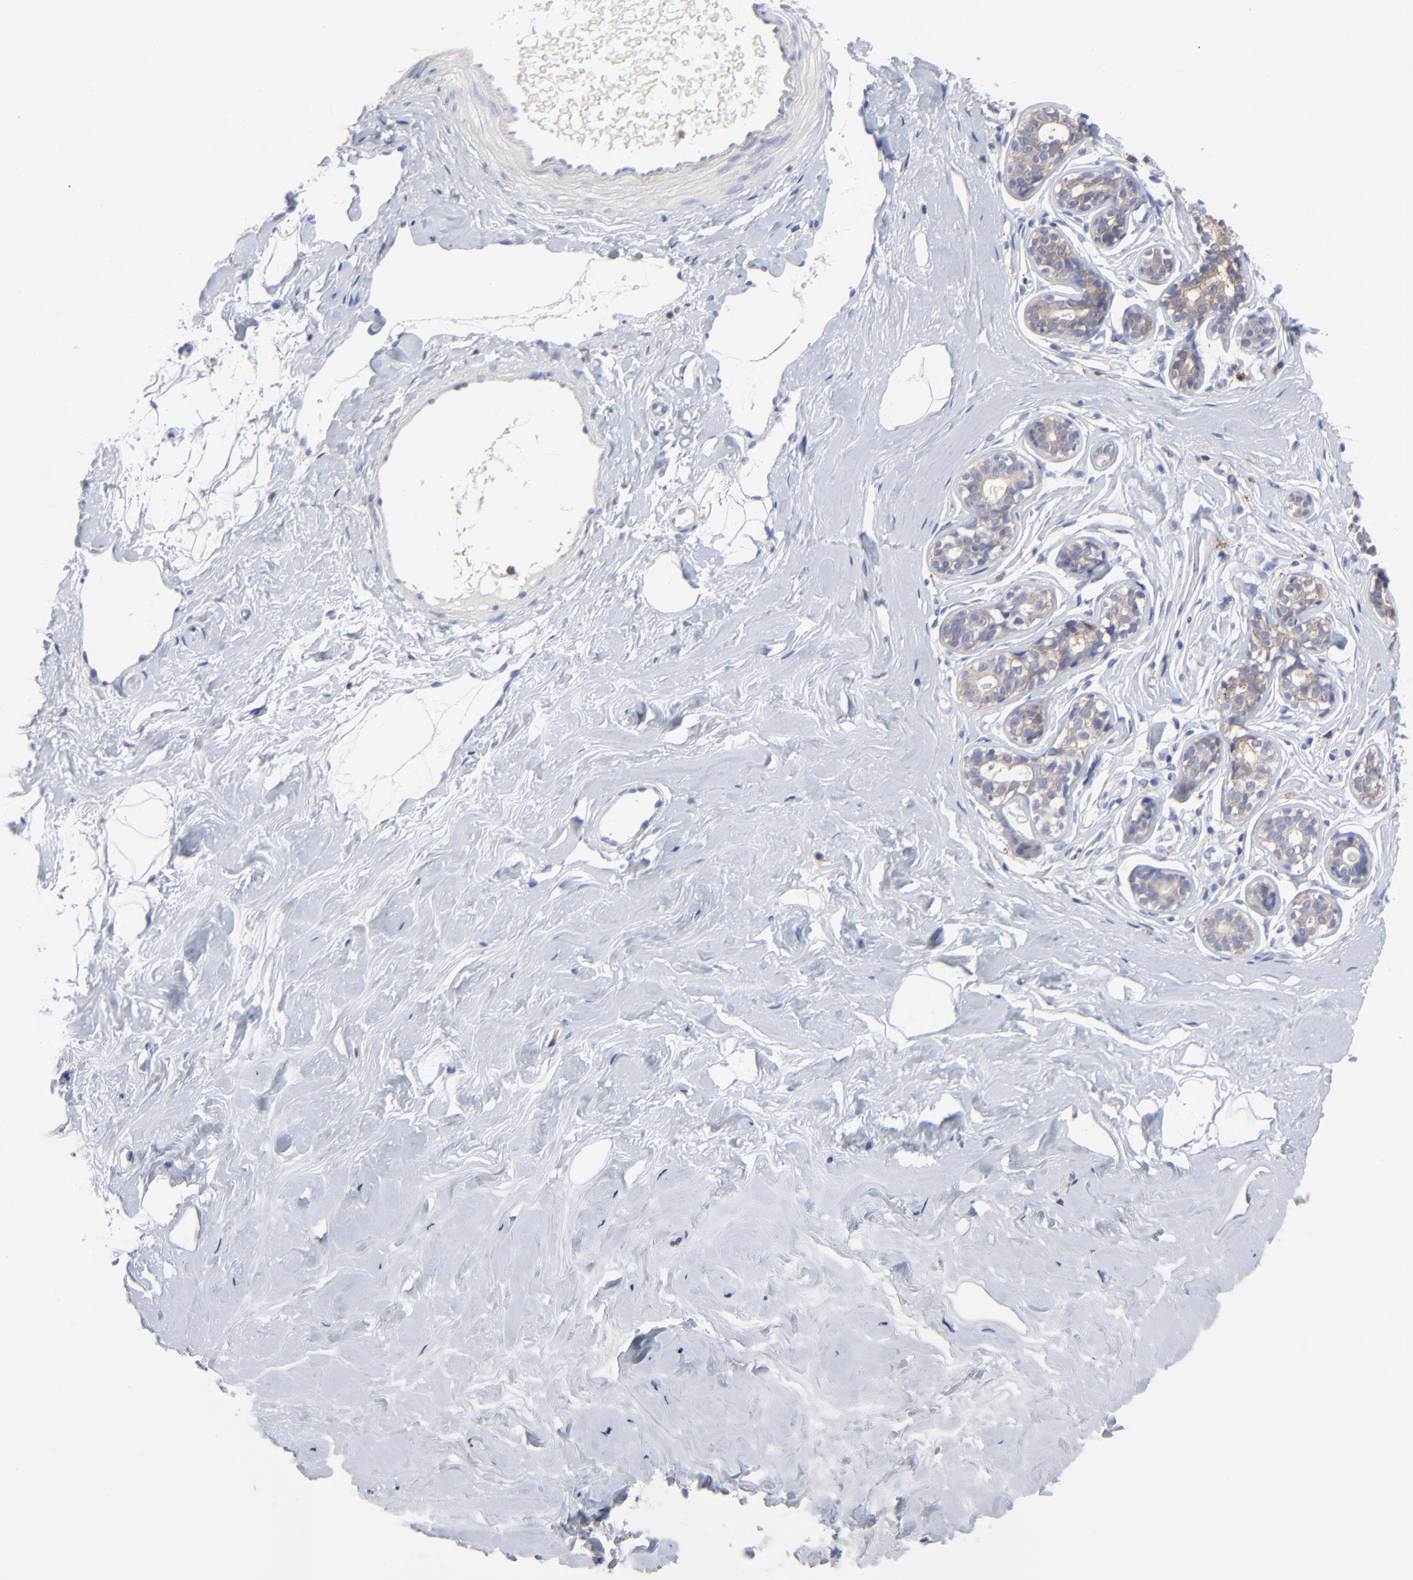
{"staining": {"intensity": "negative", "quantity": "none", "location": "none"}, "tissue": "breast", "cell_type": "Adipocytes", "image_type": "normal", "snomed": [{"axis": "morphology", "description": "Normal tissue, NOS"}, {"axis": "topography", "description": "Breast"}], "caption": "An immunohistochemistry (IHC) photomicrograph of unremarkable breast is shown. There is no staining in adipocytes of breast.", "gene": "PPFIBP2", "patient": {"sex": "female", "age": 23}}